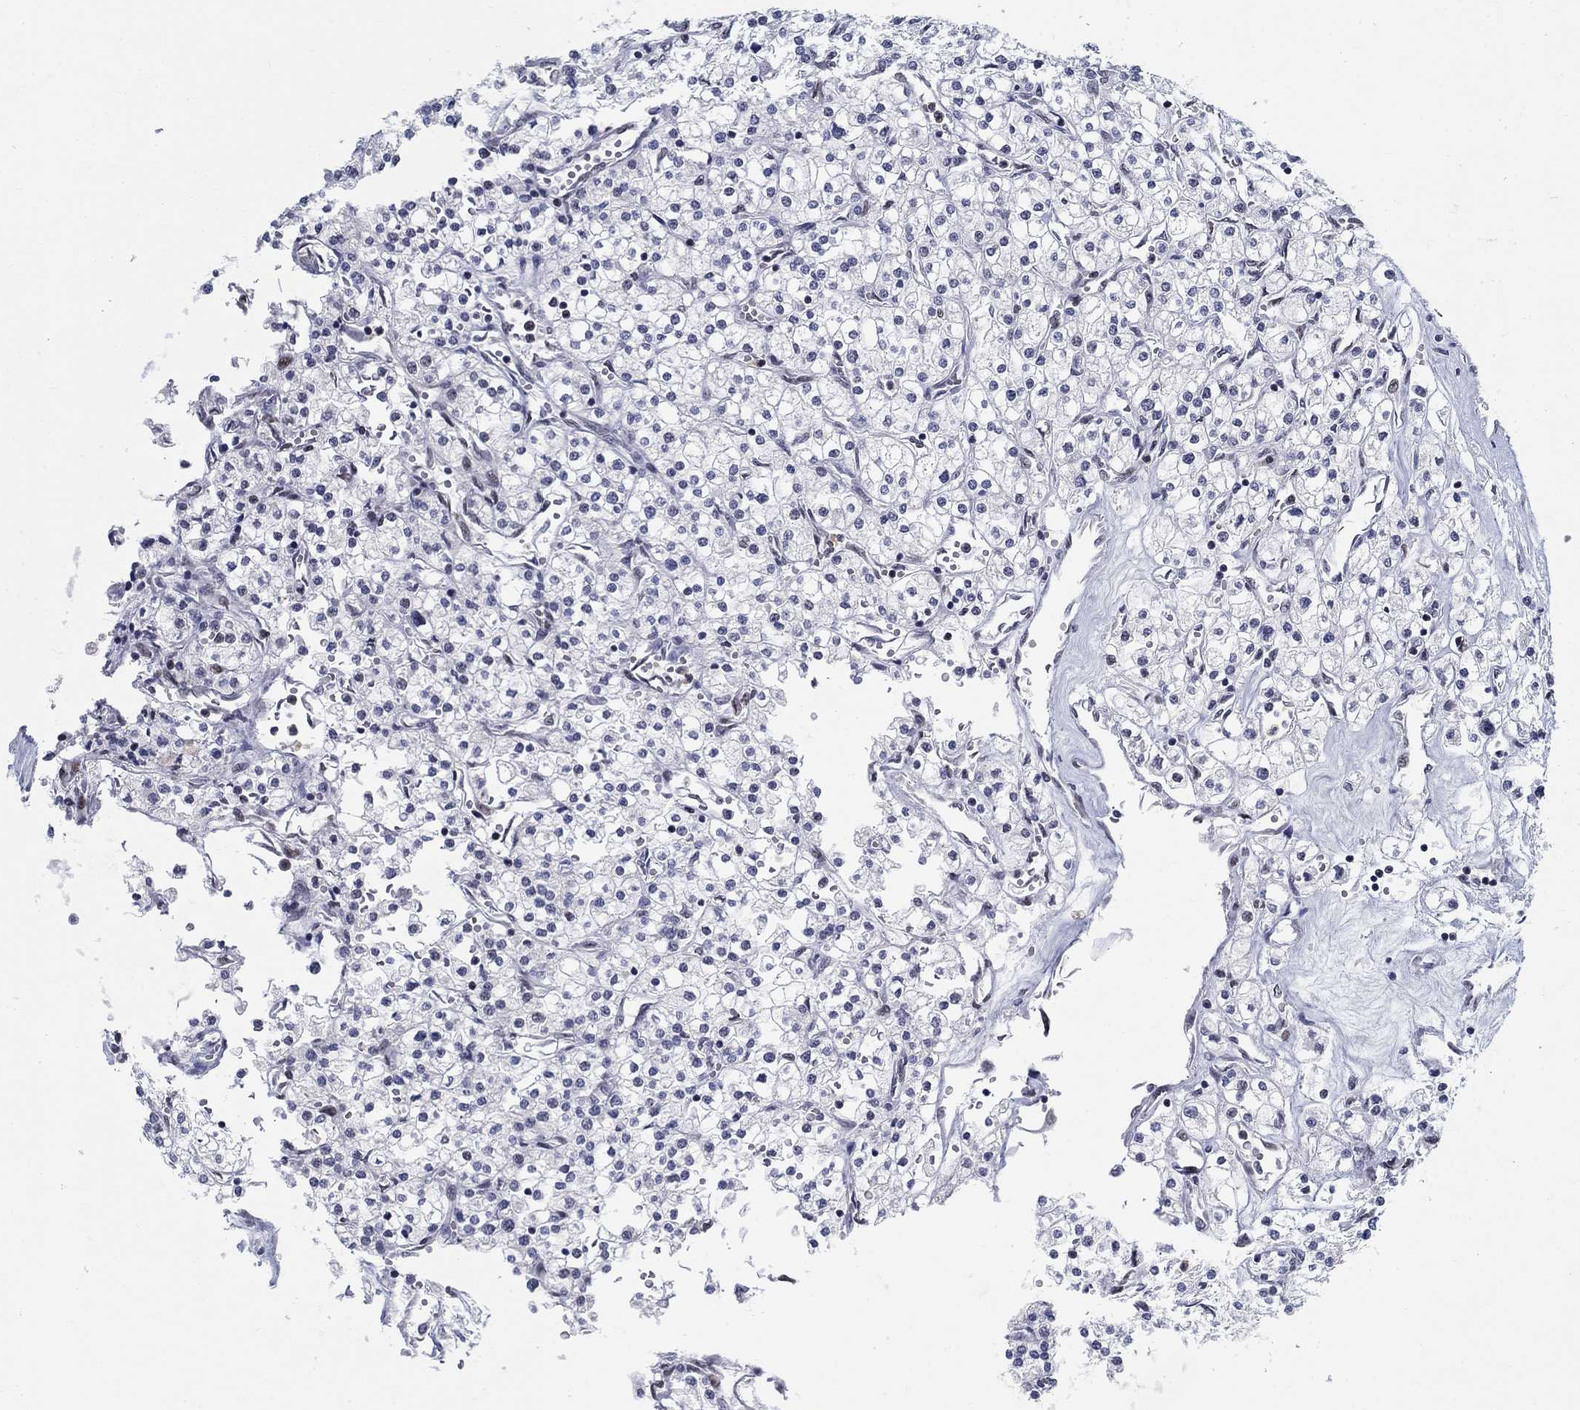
{"staining": {"intensity": "negative", "quantity": "none", "location": "none"}, "tissue": "renal cancer", "cell_type": "Tumor cells", "image_type": "cancer", "snomed": [{"axis": "morphology", "description": "Adenocarcinoma, NOS"}, {"axis": "topography", "description": "Kidney"}], "caption": "Immunohistochemistry (IHC) of human renal cancer exhibits no staining in tumor cells. Brightfield microscopy of IHC stained with DAB (brown) and hematoxylin (blue), captured at high magnification.", "gene": "BHLHE22", "patient": {"sex": "male", "age": 80}}